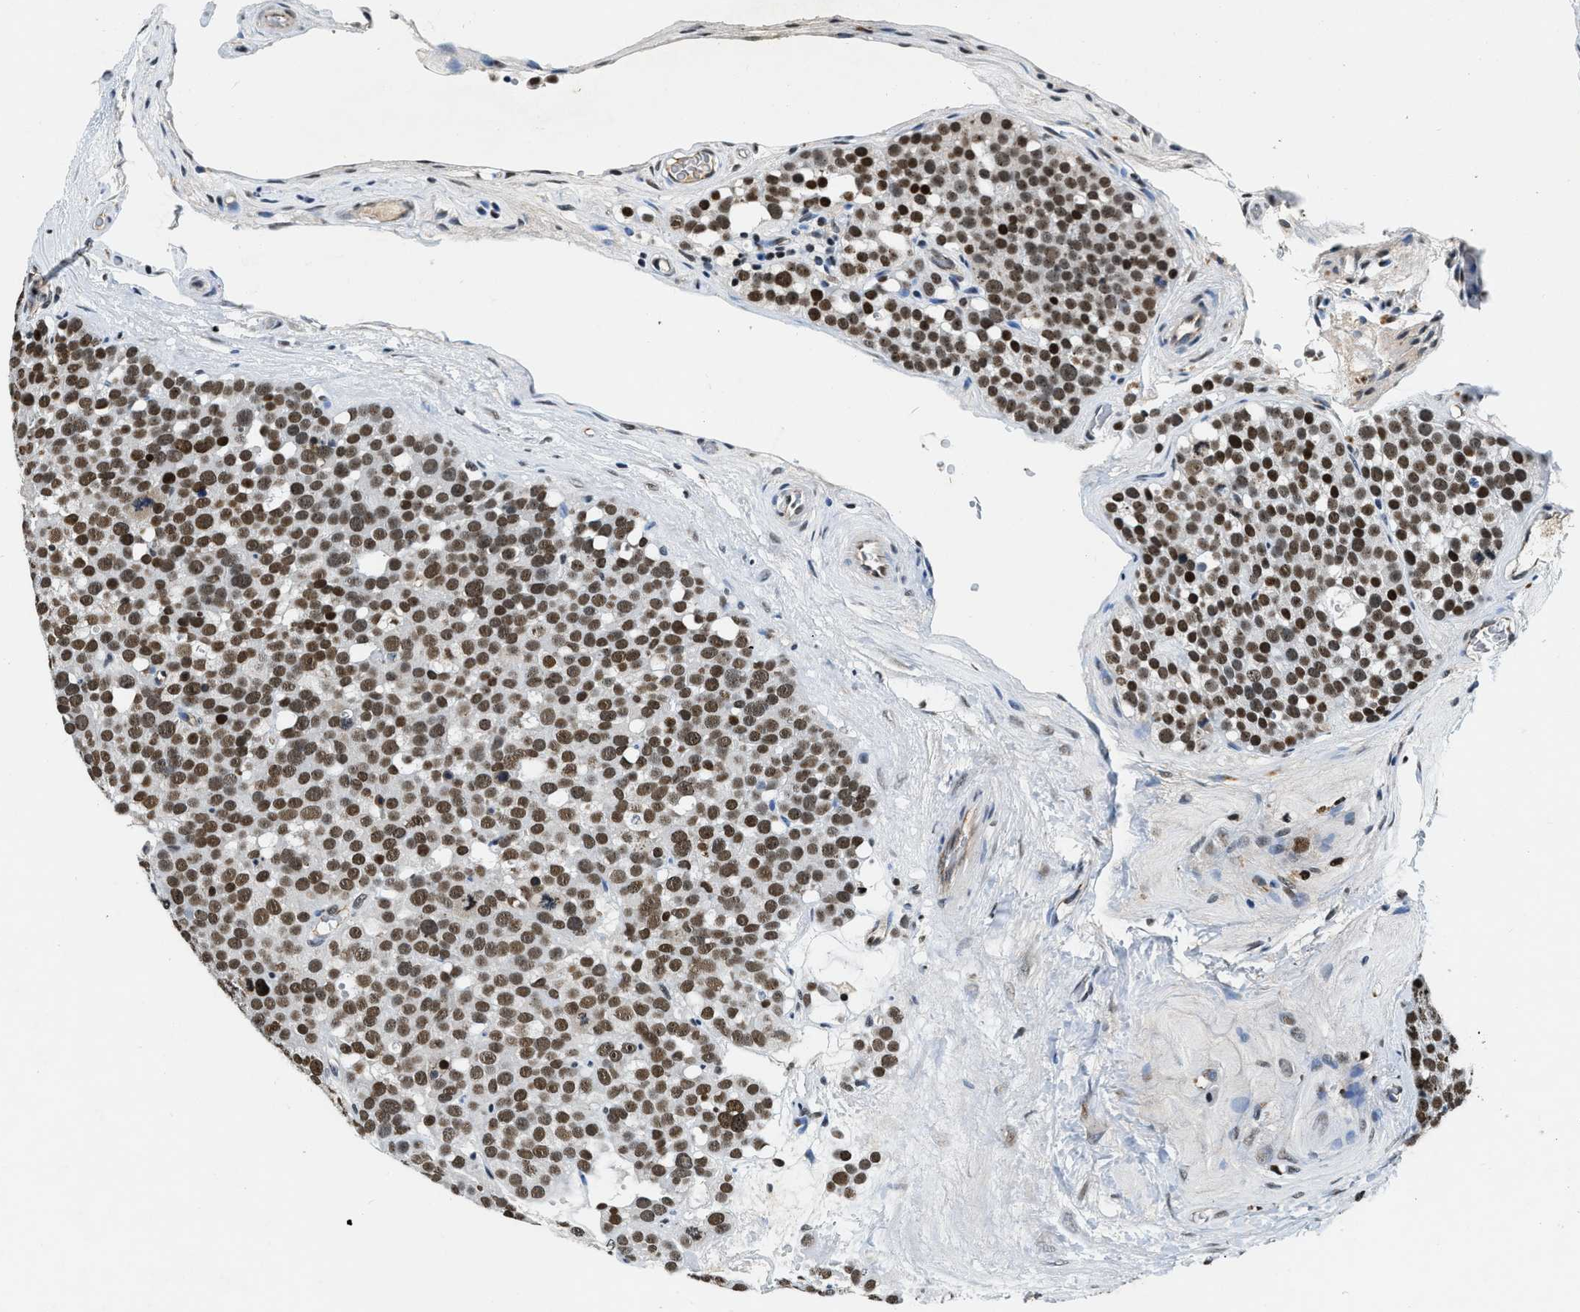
{"staining": {"intensity": "moderate", "quantity": ">75%", "location": "nuclear"}, "tissue": "testis cancer", "cell_type": "Tumor cells", "image_type": "cancer", "snomed": [{"axis": "morphology", "description": "Seminoma, NOS"}, {"axis": "topography", "description": "Testis"}], "caption": "Seminoma (testis) stained with a brown dye shows moderate nuclear positive positivity in about >75% of tumor cells.", "gene": "CCNE1", "patient": {"sex": "male", "age": 71}}